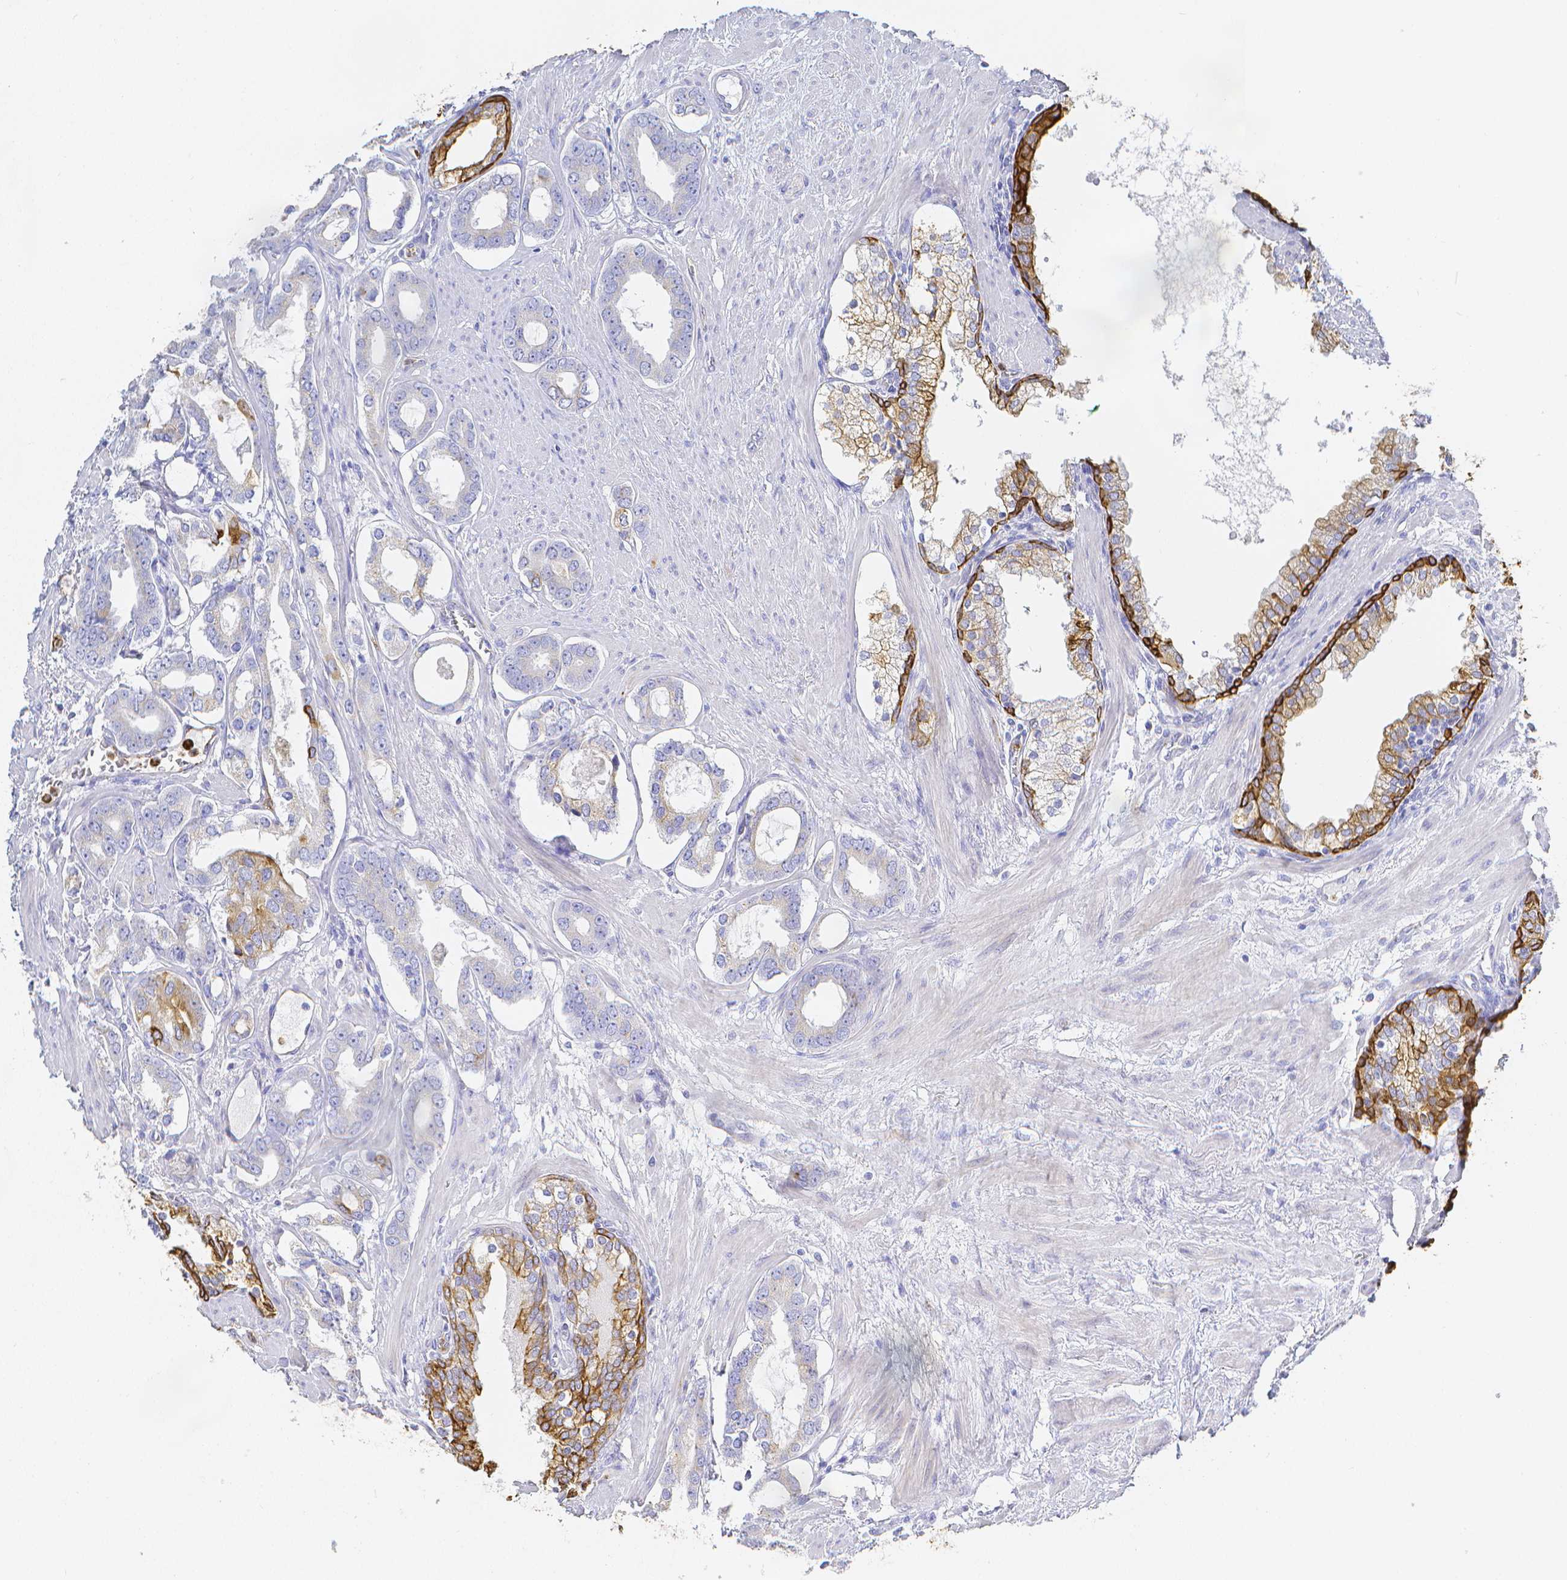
{"staining": {"intensity": "weak", "quantity": "<25%", "location": "cytoplasmic/membranous"}, "tissue": "prostate cancer", "cell_type": "Tumor cells", "image_type": "cancer", "snomed": [{"axis": "morphology", "description": "Adenocarcinoma, High grade"}, {"axis": "topography", "description": "Prostate"}], "caption": "Immunohistochemical staining of prostate cancer reveals no significant expression in tumor cells.", "gene": "SMURF1", "patient": {"sex": "male", "age": 75}}